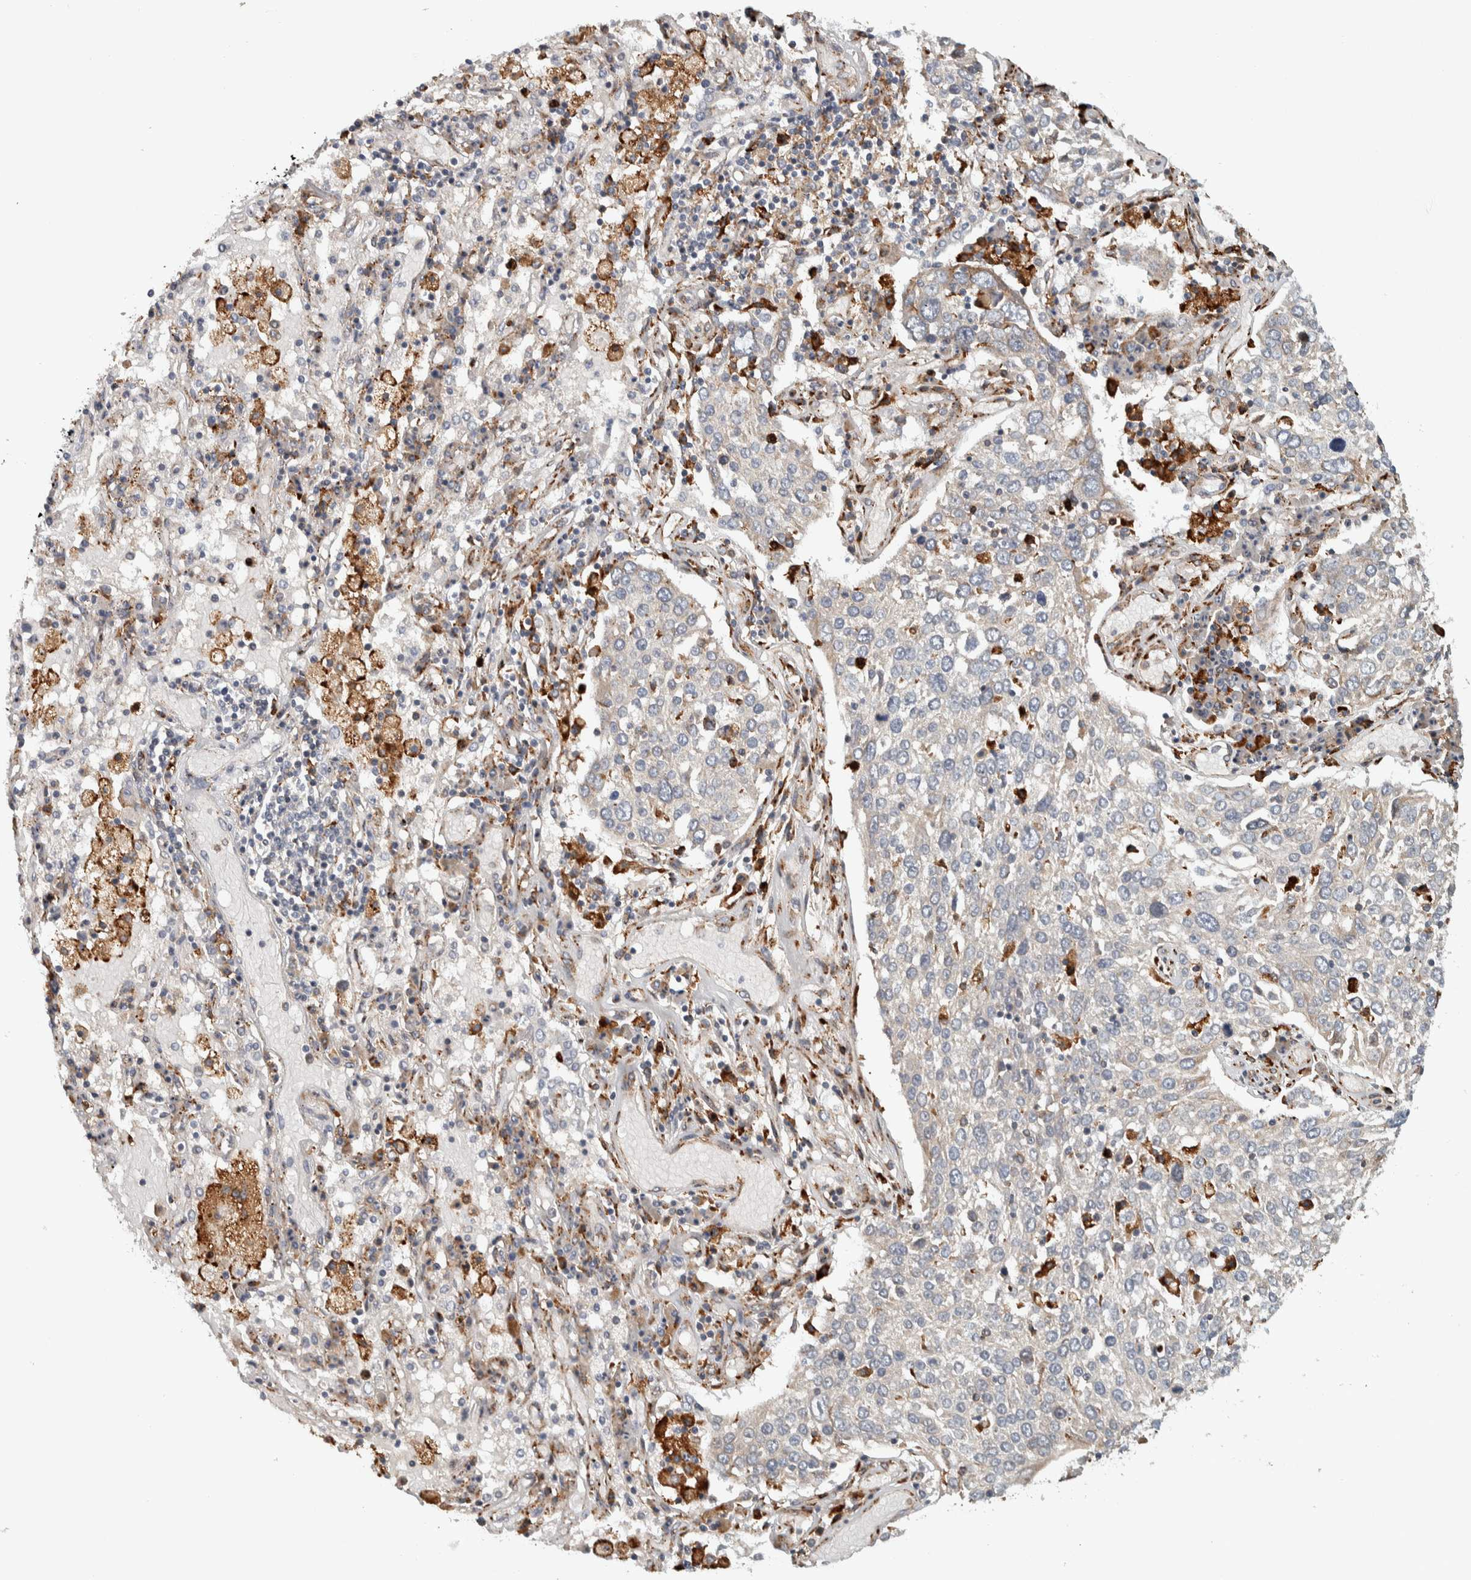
{"staining": {"intensity": "negative", "quantity": "none", "location": "none"}, "tissue": "lung cancer", "cell_type": "Tumor cells", "image_type": "cancer", "snomed": [{"axis": "morphology", "description": "Squamous cell carcinoma, NOS"}, {"axis": "topography", "description": "Lung"}], "caption": "Human lung cancer (squamous cell carcinoma) stained for a protein using immunohistochemistry (IHC) reveals no positivity in tumor cells.", "gene": "ADPRM", "patient": {"sex": "male", "age": 65}}